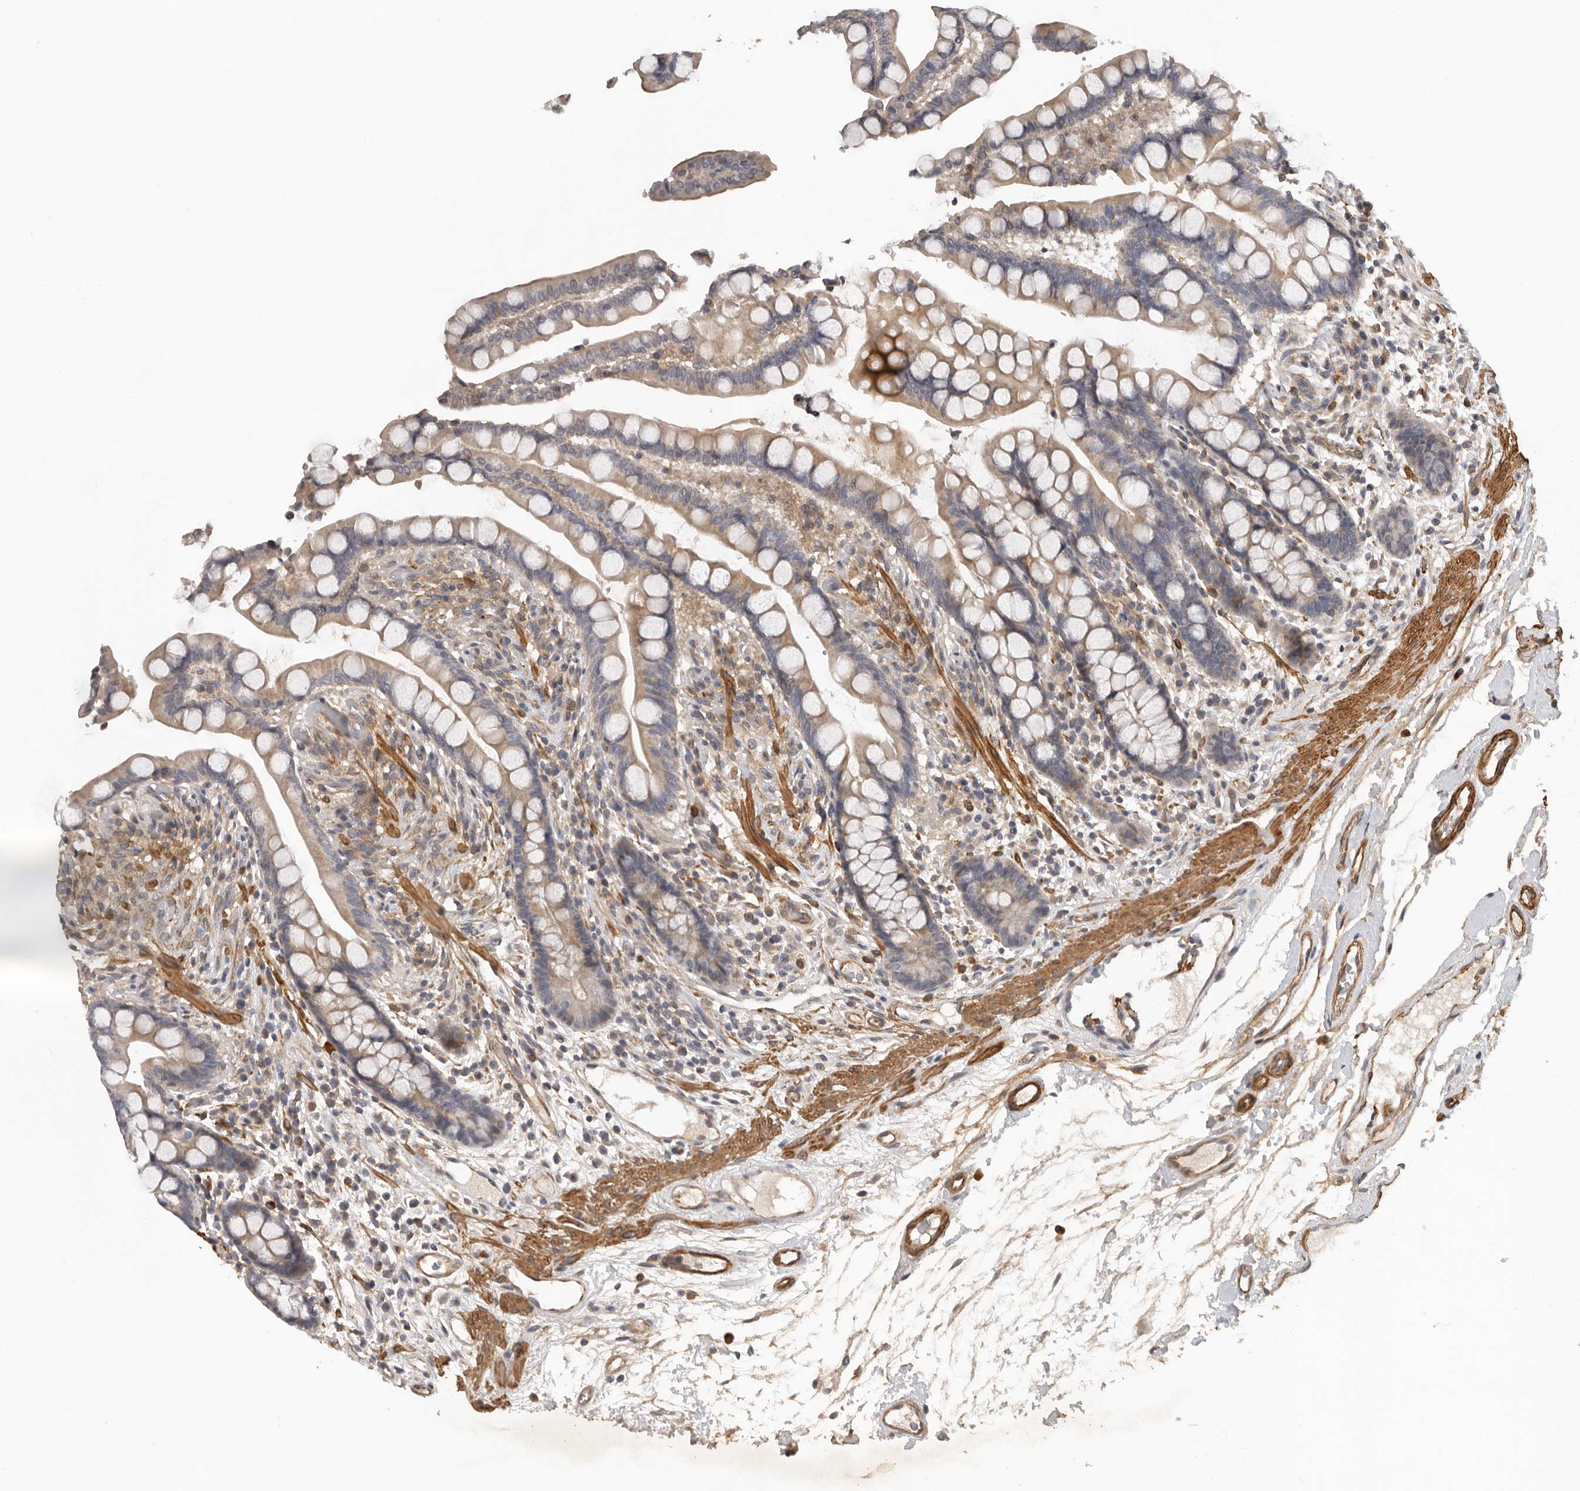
{"staining": {"intensity": "moderate", "quantity": ">75%", "location": "cytoplasmic/membranous"}, "tissue": "colon", "cell_type": "Endothelial cells", "image_type": "normal", "snomed": [{"axis": "morphology", "description": "Normal tissue, NOS"}, {"axis": "topography", "description": "Colon"}], "caption": "Immunohistochemical staining of unremarkable colon reveals medium levels of moderate cytoplasmic/membranous positivity in approximately >75% of endothelial cells. Using DAB (3,3'-diaminobenzidine) (brown) and hematoxylin (blue) stains, captured at high magnification using brightfield microscopy.", "gene": "RNF157", "patient": {"sex": "male", "age": 73}}